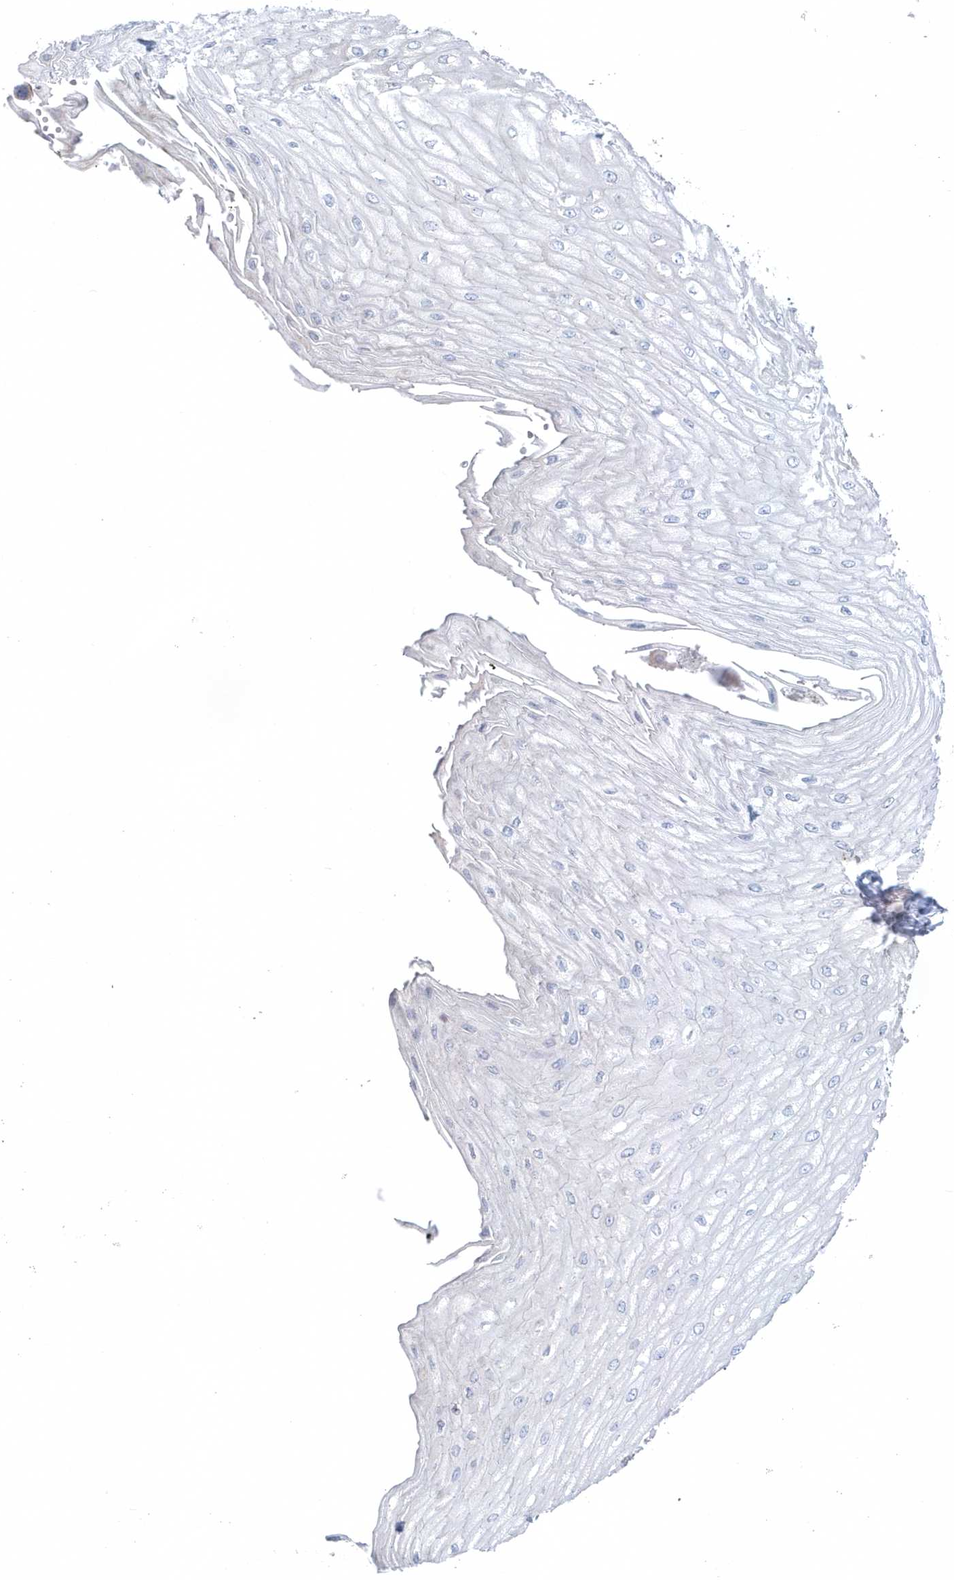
{"staining": {"intensity": "moderate", "quantity": "<25%", "location": "cytoplasmic/membranous"}, "tissue": "esophagus", "cell_type": "Squamous epithelial cells", "image_type": "normal", "snomed": [{"axis": "morphology", "description": "Normal tissue, NOS"}, {"axis": "topography", "description": "Esophagus"}], "caption": "IHC of benign esophagus exhibits low levels of moderate cytoplasmic/membranous staining in approximately <25% of squamous epithelial cells. (Stains: DAB in brown, nuclei in blue, Microscopy: brightfield microscopy at high magnification).", "gene": "GPR152", "patient": {"sex": "male", "age": 60}}